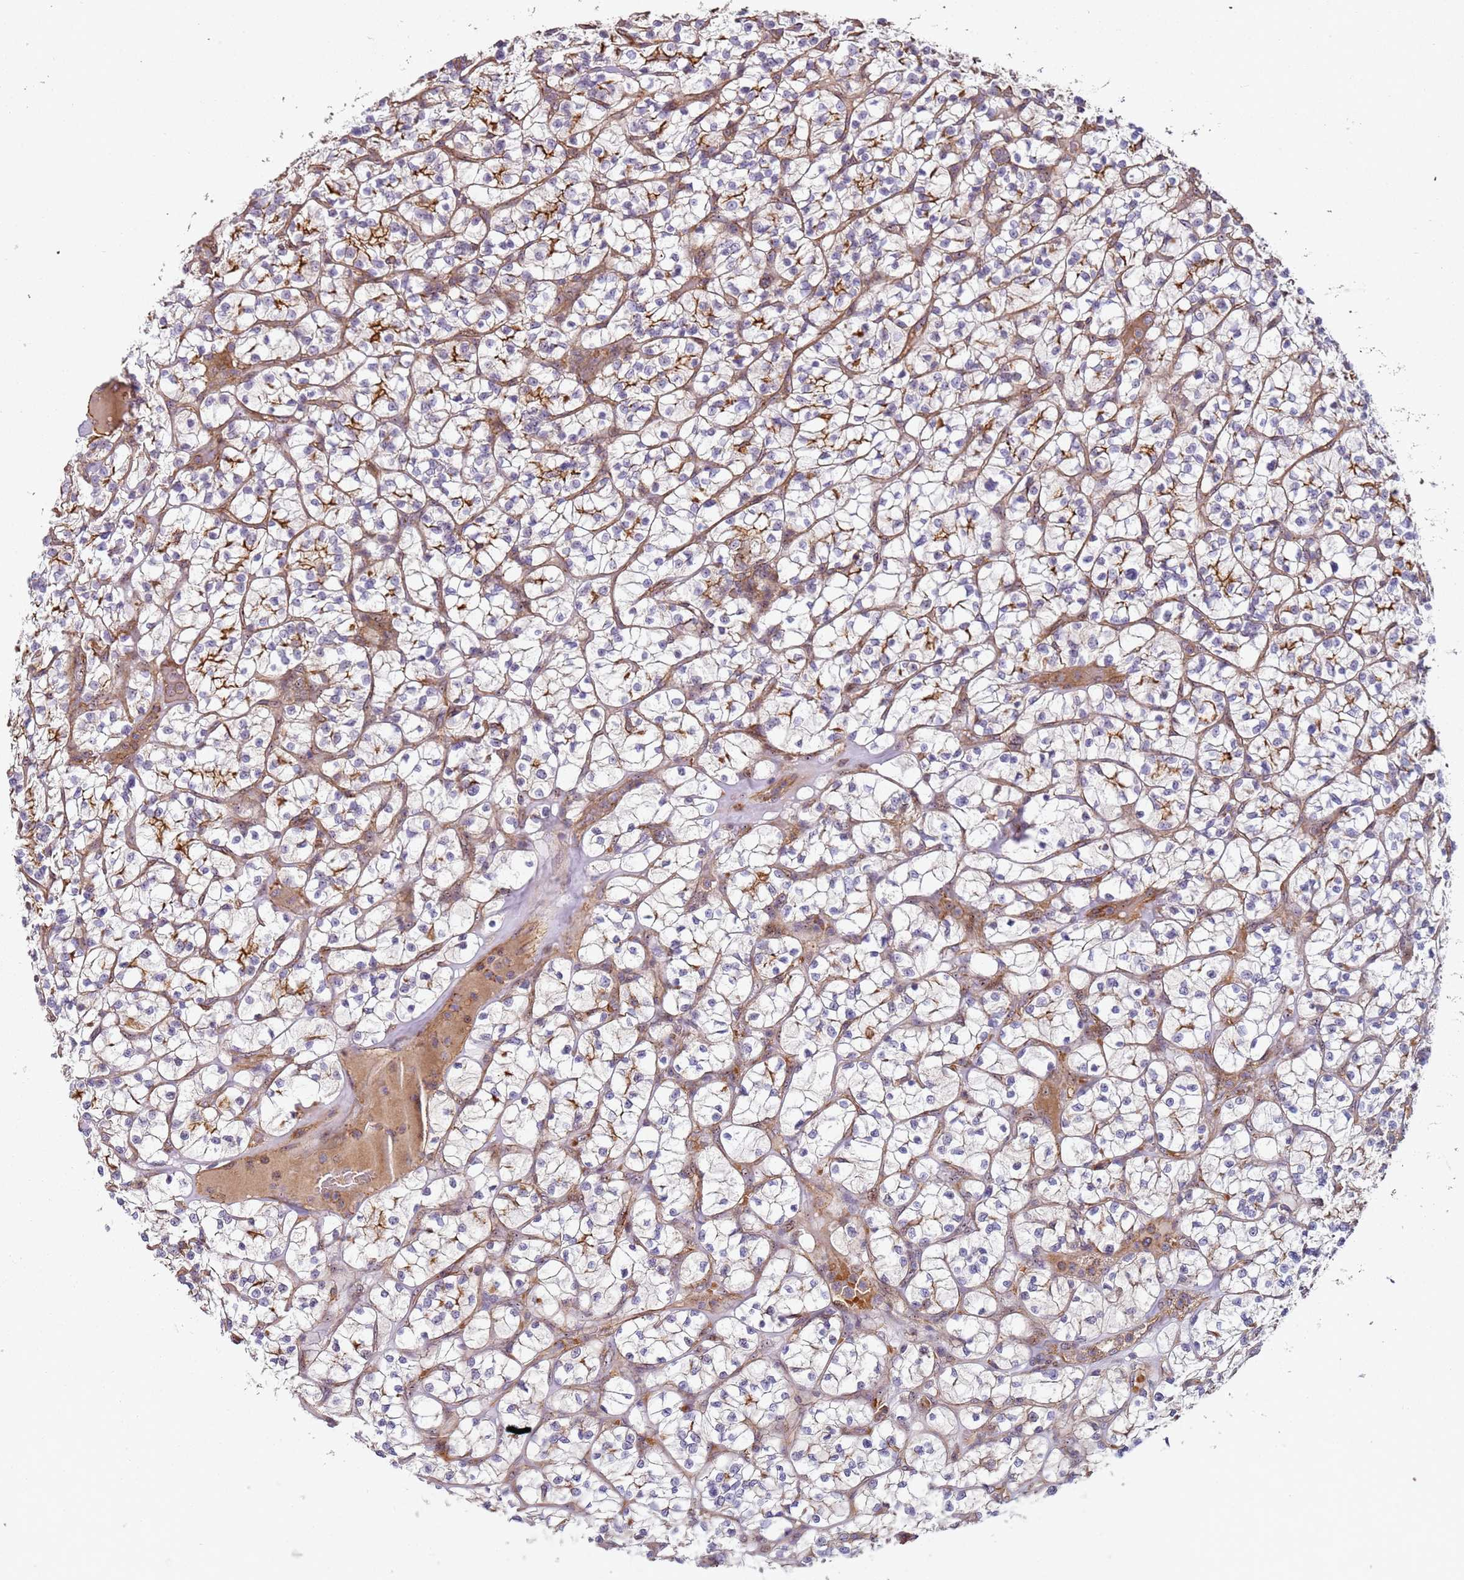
{"staining": {"intensity": "moderate", "quantity": "<25%", "location": "cytoplasmic/membranous"}, "tissue": "renal cancer", "cell_type": "Tumor cells", "image_type": "cancer", "snomed": [{"axis": "morphology", "description": "Adenocarcinoma, NOS"}, {"axis": "topography", "description": "Kidney"}], "caption": "A high-resolution image shows immunohistochemistry staining of adenocarcinoma (renal), which exhibits moderate cytoplasmic/membranous expression in about <25% of tumor cells. The staining is performed using DAB (3,3'-diaminobenzidine) brown chromogen to label protein expression. The nuclei are counter-stained blue using hematoxylin.", "gene": "C2CD4B", "patient": {"sex": "female", "age": 64}}